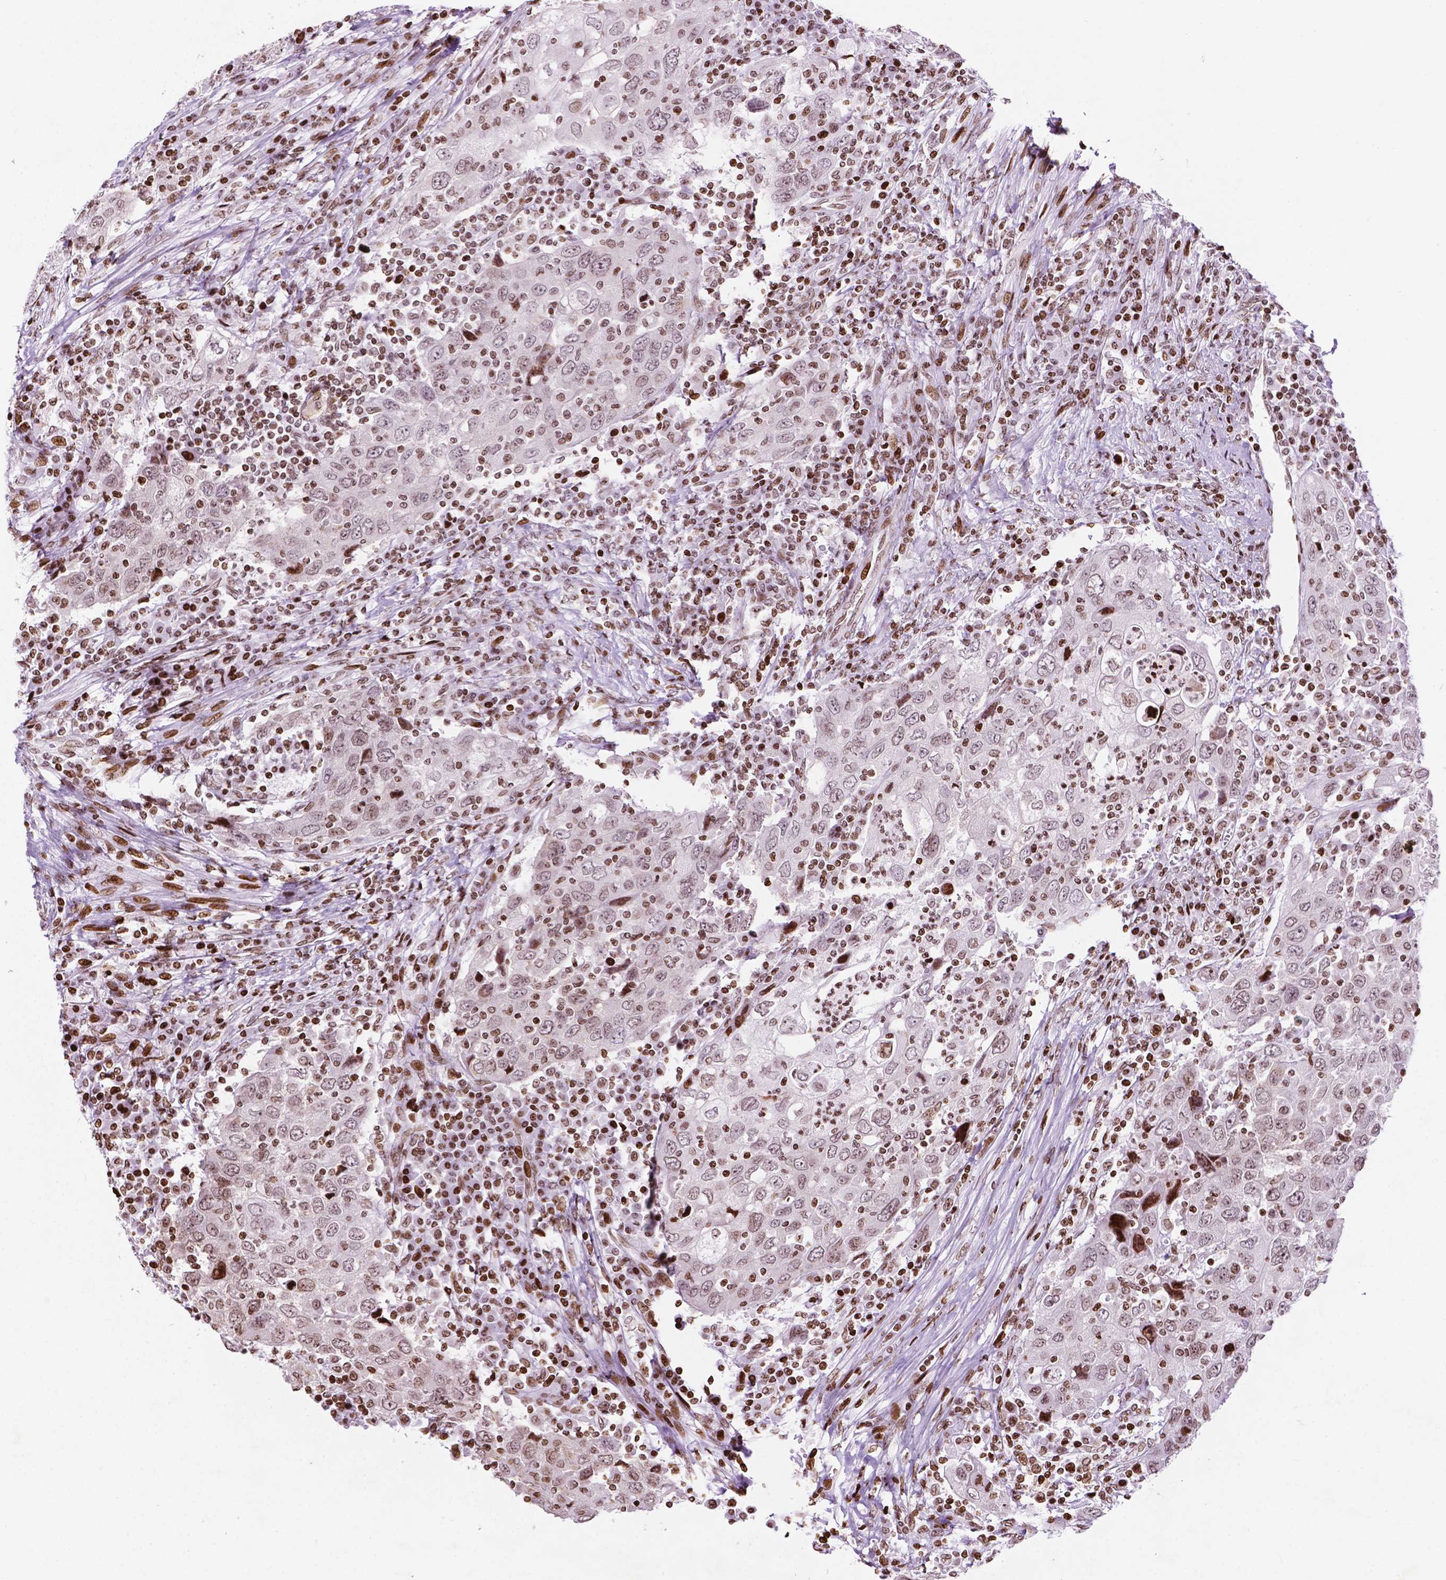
{"staining": {"intensity": "moderate", "quantity": "25%-75%", "location": "nuclear"}, "tissue": "urothelial cancer", "cell_type": "Tumor cells", "image_type": "cancer", "snomed": [{"axis": "morphology", "description": "Urothelial carcinoma, High grade"}, {"axis": "topography", "description": "Urinary bladder"}], "caption": "About 25%-75% of tumor cells in human urothelial cancer display moderate nuclear protein staining as visualized by brown immunohistochemical staining.", "gene": "TMEM250", "patient": {"sex": "male", "age": 76}}